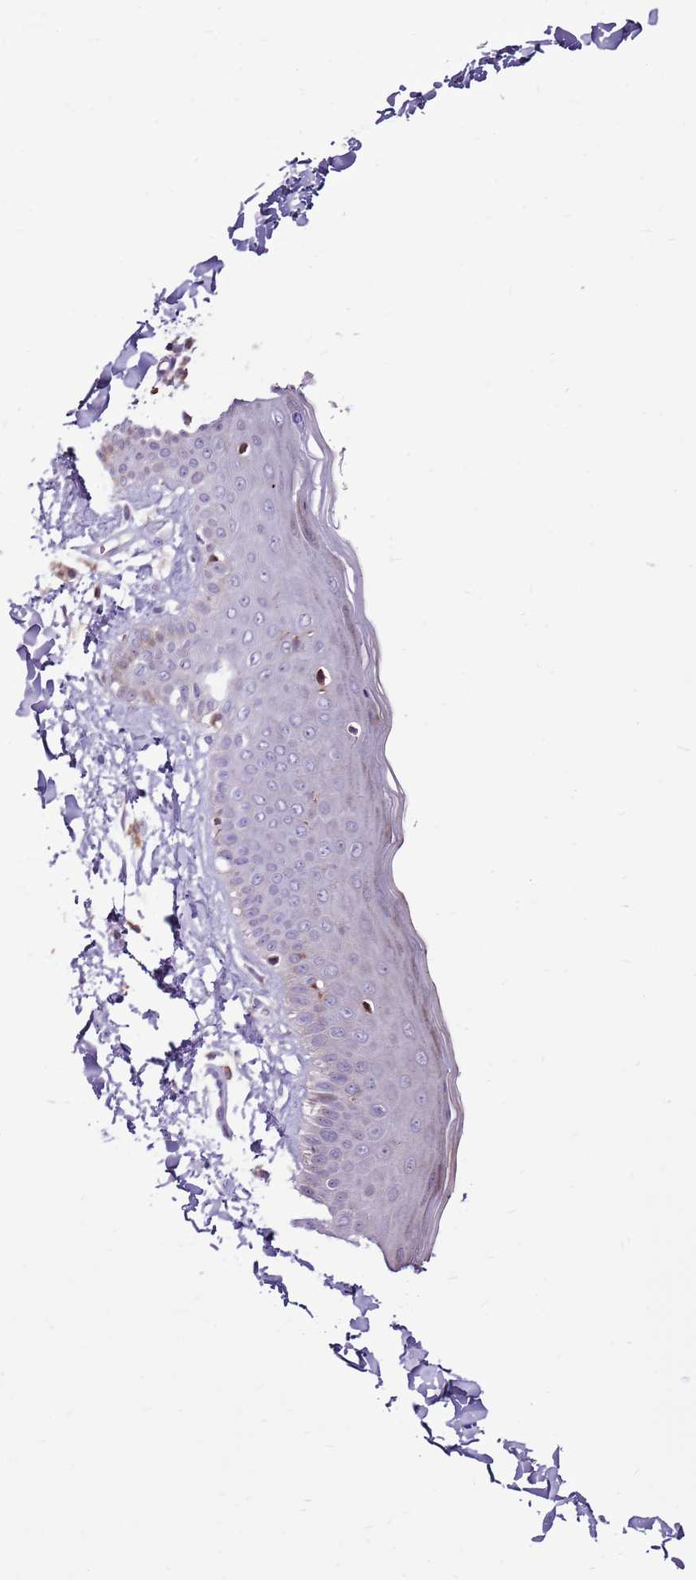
{"staining": {"intensity": "moderate", "quantity": ">75%", "location": "cytoplasmic/membranous"}, "tissue": "skin", "cell_type": "Fibroblasts", "image_type": "normal", "snomed": [{"axis": "morphology", "description": "Normal tissue, NOS"}, {"axis": "topography", "description": "Skin"}], "caption": "IHC of normal human skin reveals medium levels of moderate cytoplasmic/membranous expression in about >75% of fibroblasts. (brown staining indicates protein expression, while blue staining denotes nuclei).", "gene": "ZSWIM1", "patient": {"sex": "male", "age": 52}}